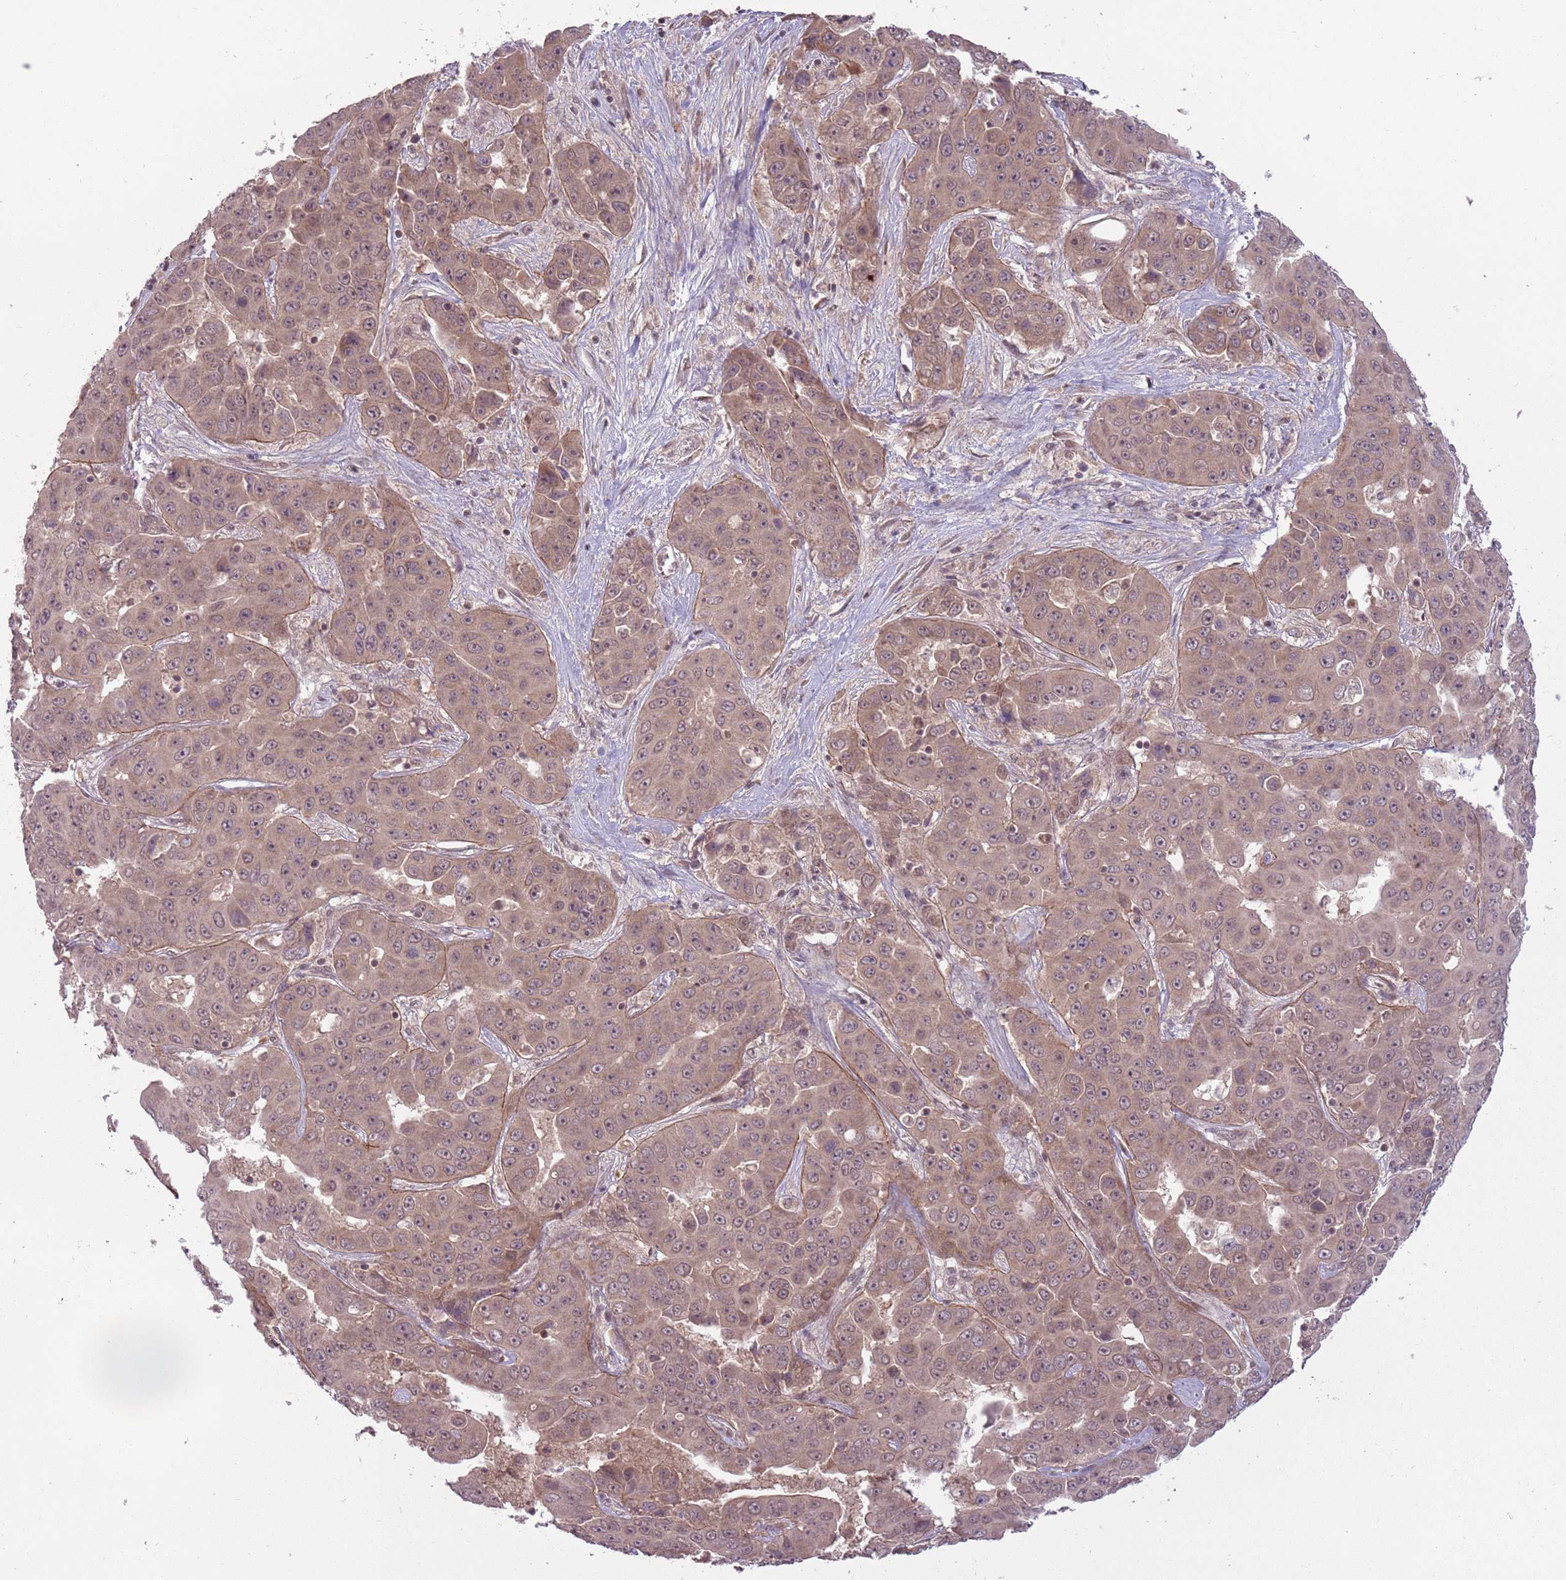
{"staining": {"intensity": "weak", "quantity": ">75%", "location": "cytoplasmic/membranous"}, "tissue": "liver cancer", "cell_type": "Tumor cells", "image_type": "cancer", "snomed": [{"axis": "morphology", "description": "Cholangiocarcinoma"}, {"axis": "topography", "description": "Liver"}], "caption": "The micrograph displays staining of liver cancer (cholangiocarcinoma), revealing weak cytoplasmic/membranous protein expression (brown color) within tumor cells. (DAB (3,3'-diaminobenzidine) = brown stain, brightfield microscopy at high magnification).", "gene": "ADAMTS3", "patient": {"sex": "female", "age": 52}}